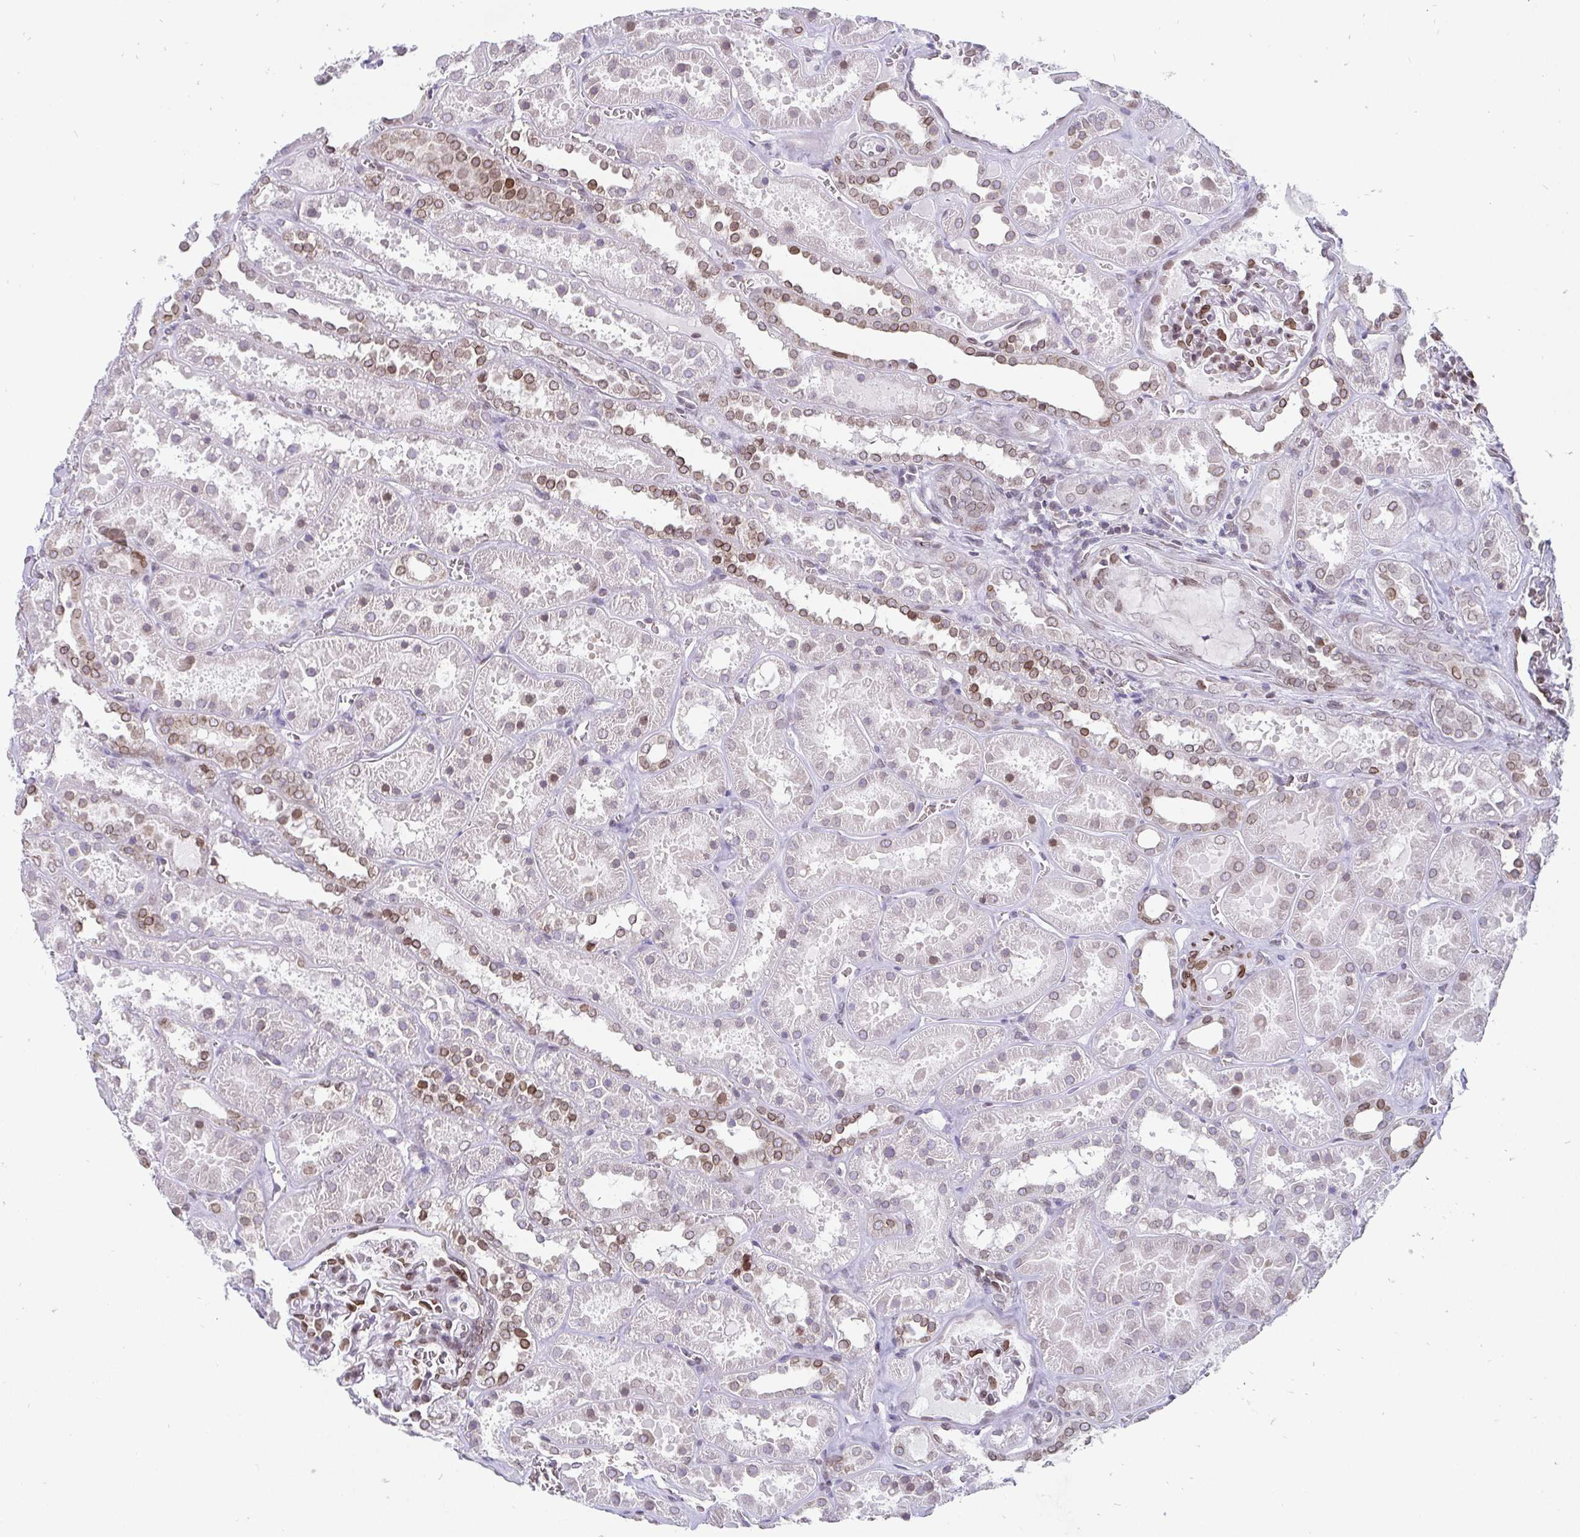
{"staining": {"intensity": "moderate", "quantity": "25%-75%", "location": "nuclear"}, "tissue": "kidney", "cell_type": "Cells in glomeruli", "image_type": "normal", "snomed": [{"axis": "morphology", "description": "Normal tissue, NOS"}, {"axis": "topography", "description": "Kidney"}], "caption": "Immunohistochemistry (IHC) staining of unremarkable kidney, which shows medium levels of moderate nuclear positivity in approximately 25%-75% of cells in glomeruli indicating moderate nuclear protein expression. The staining was performed using DAB (brown) for protein detection and nuclei were counterstained in hematoxylin (blue).", "gene": "EMD", "patient": {"sex": "female", "age": 41}}